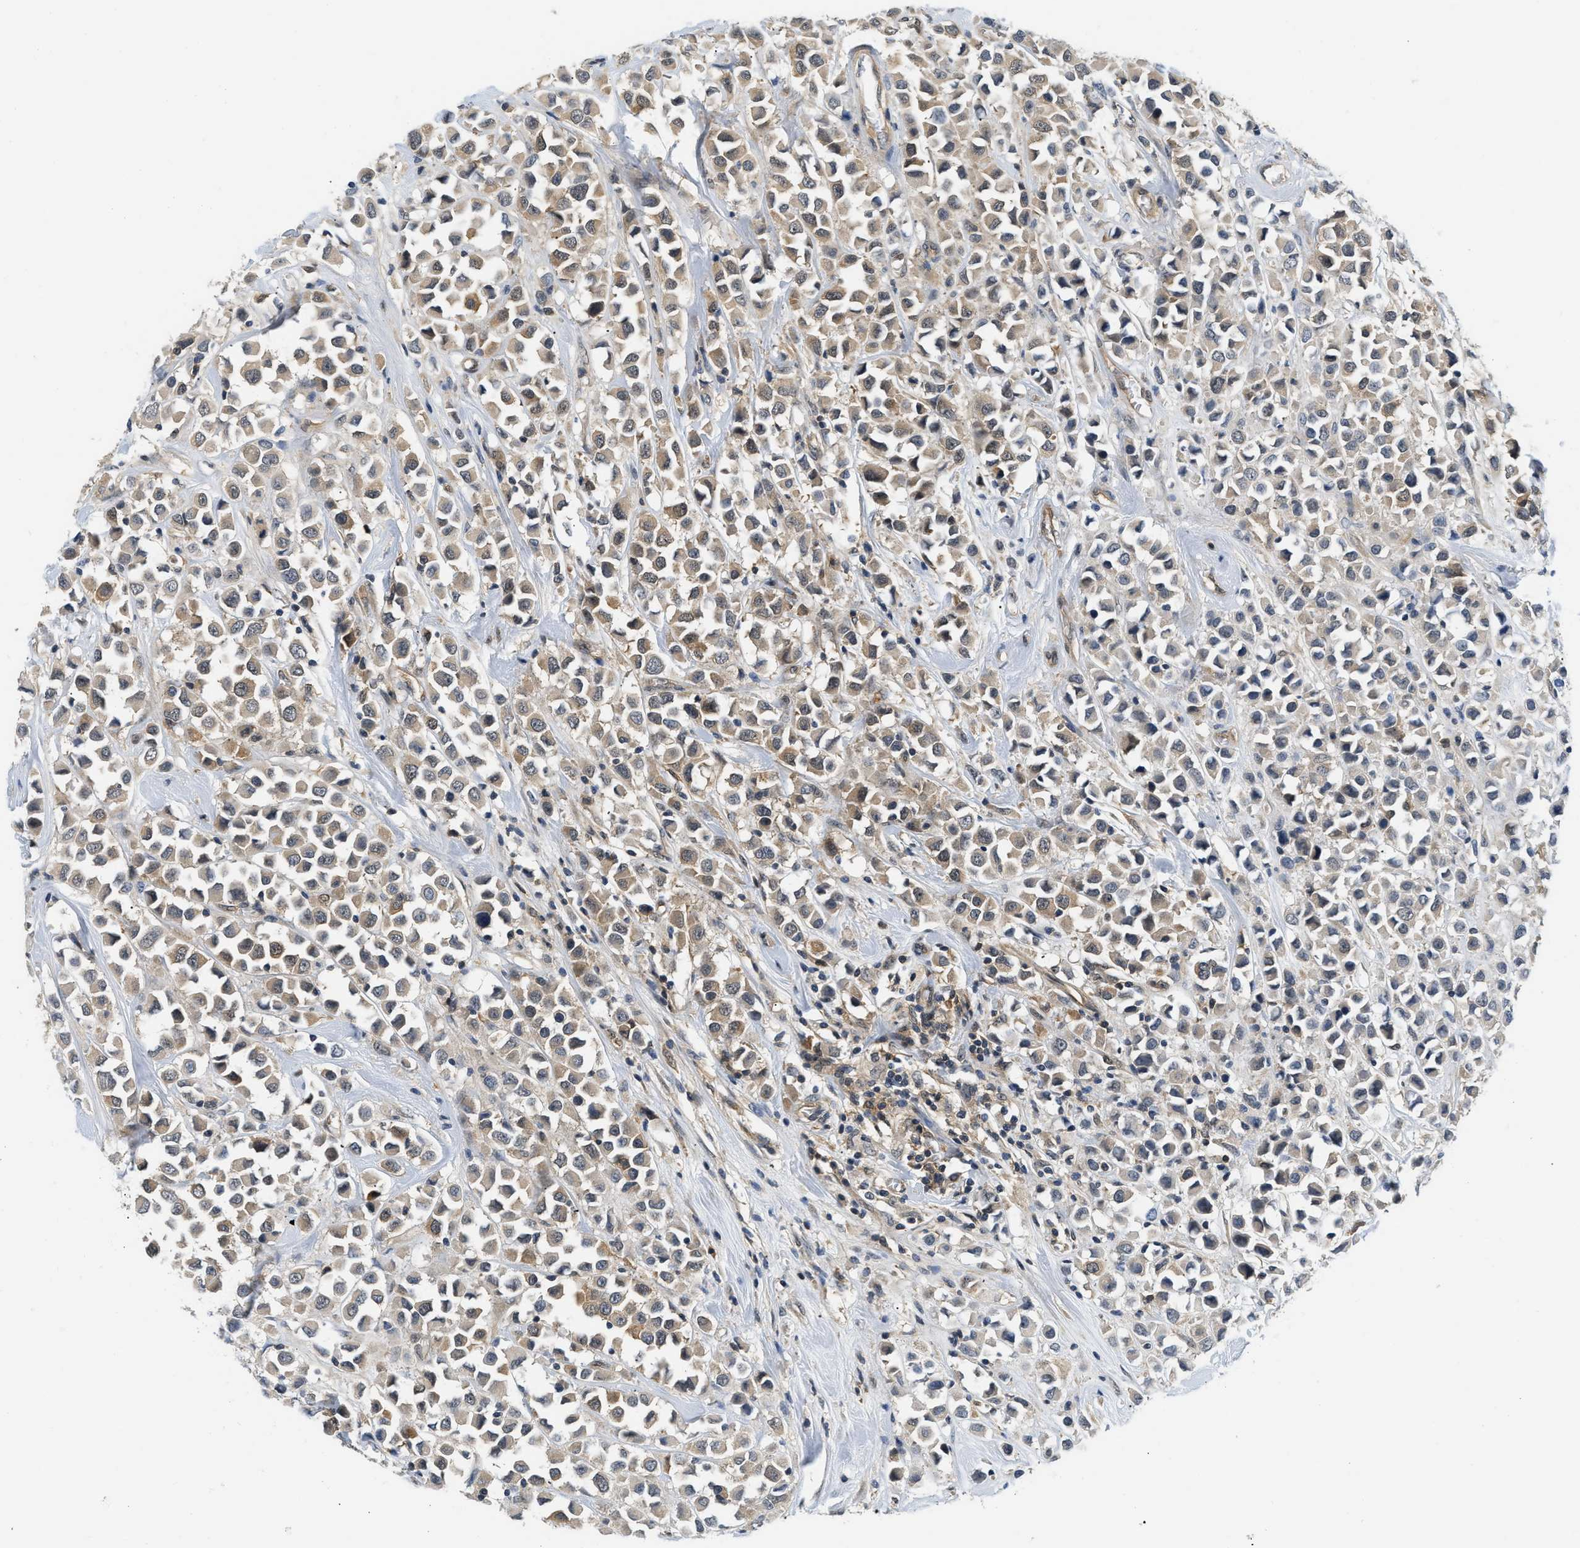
{"staining": {"intensity": "weak", "quantity": ">75%", "location": "cytoplasmic/membranous"}, "tissue": "breast cancer", "cell_type": "Tumor cells", "image_type": "cancer", "snomed": [{"axis": "morphology", "description": "Duct carcinoma"}, {"axis": "topography", "description": "Breast"}], "caption": "Immunohistochemistry (IHC) photomicrograph of human breast cancer stained for a protein (brown), which reveals low levels of weak cytoplasmic/membranous staining in approximately >75% of tumor cells.", "gene": "EIF4EBP2", "patient": {"sex": "female", "age": 61}}